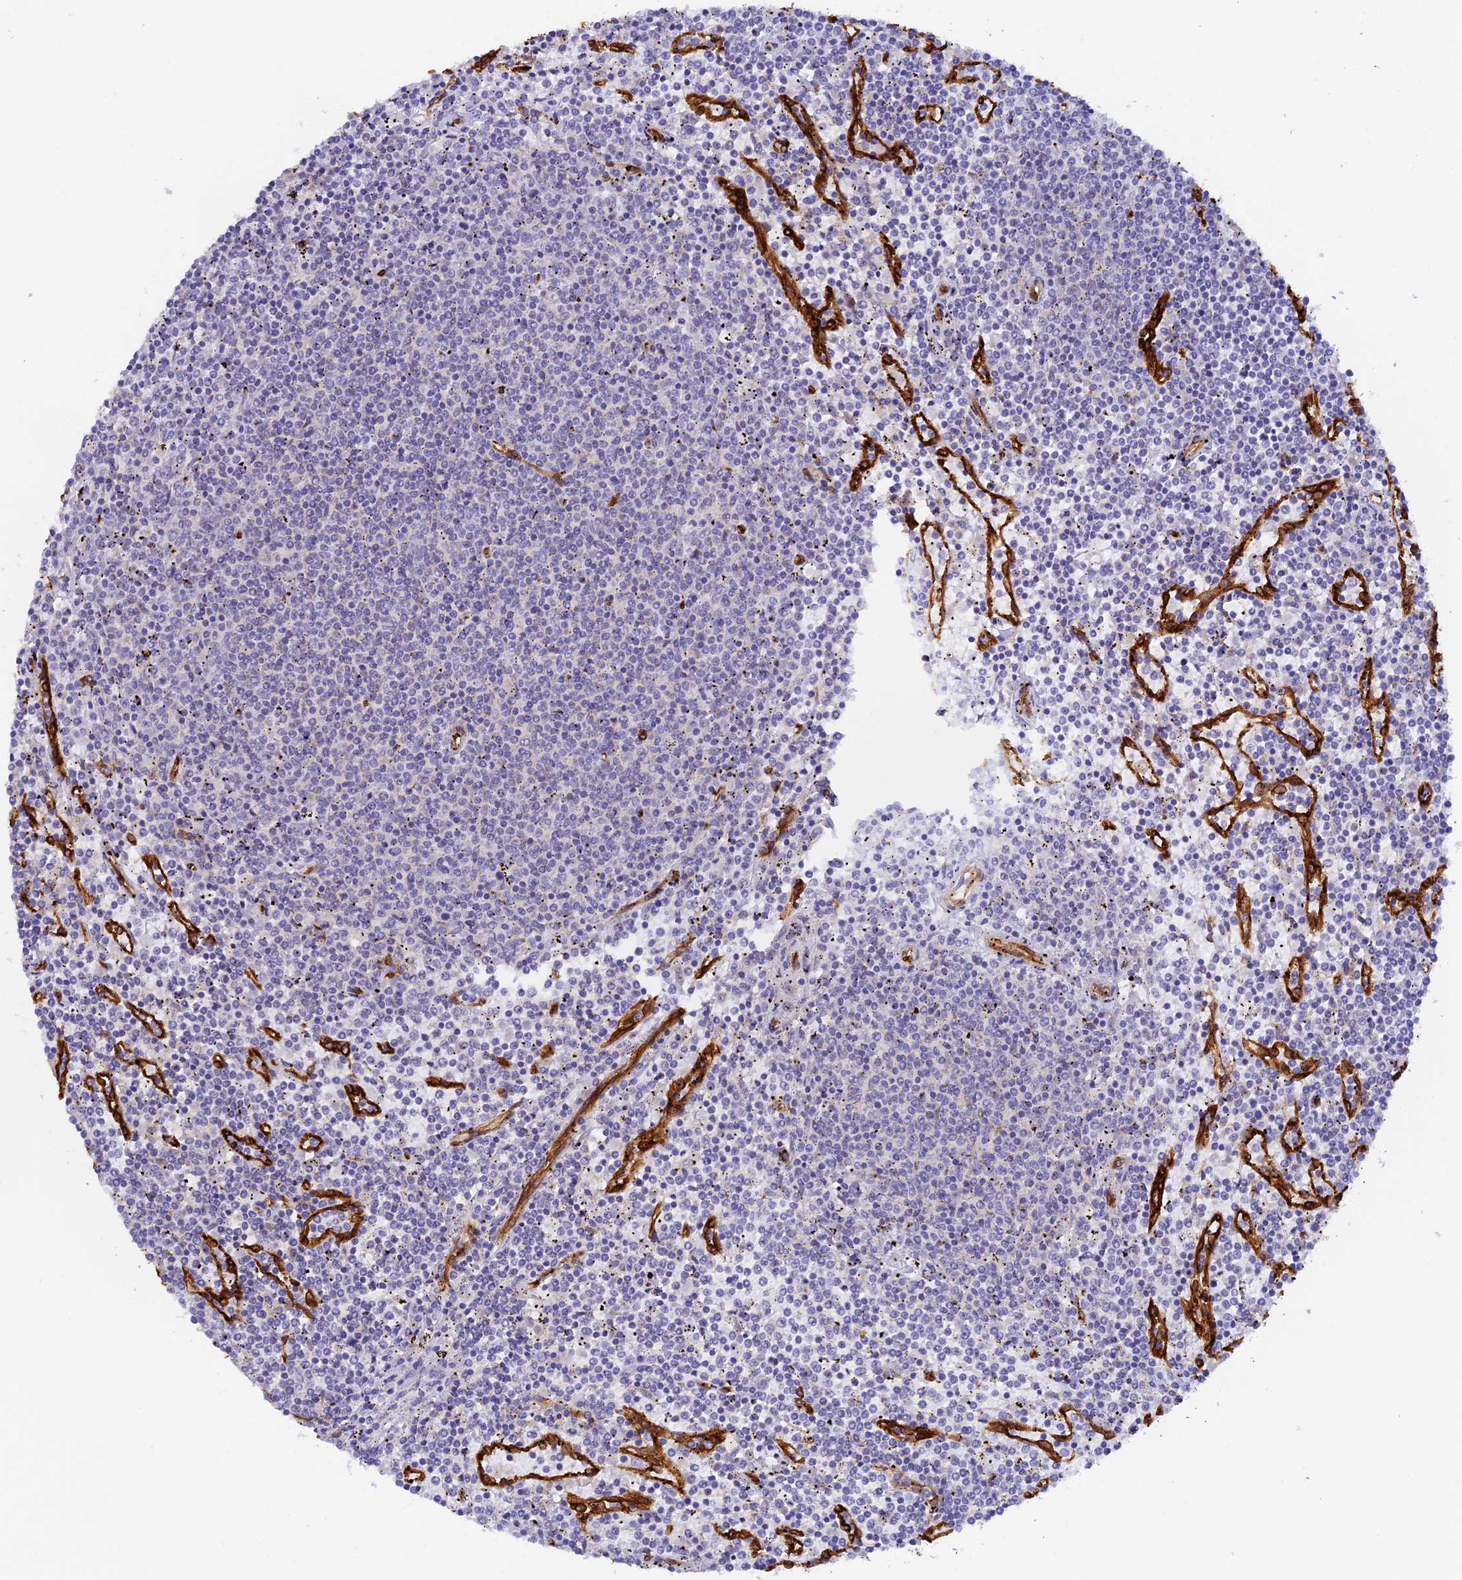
{"staining": {"intensity": "negative", "quantity": "none", "location": "none"}, "tissue": "lymphoma", "cell_type": "Tumor cells", "image_type": "cancer", "snomed": [{"axis": "morphology", "description": "Malignant lymphoma, non-Hodgkin's type, Low grade"}, {"axis": "topography", "description": "Spleen"}], "caption": "Lymphoma was stained to show a protein in brown. There is no significant expression in tumor cells.", "gene": "MYO9A", "patient": {"sex": "female", "age": 50}}